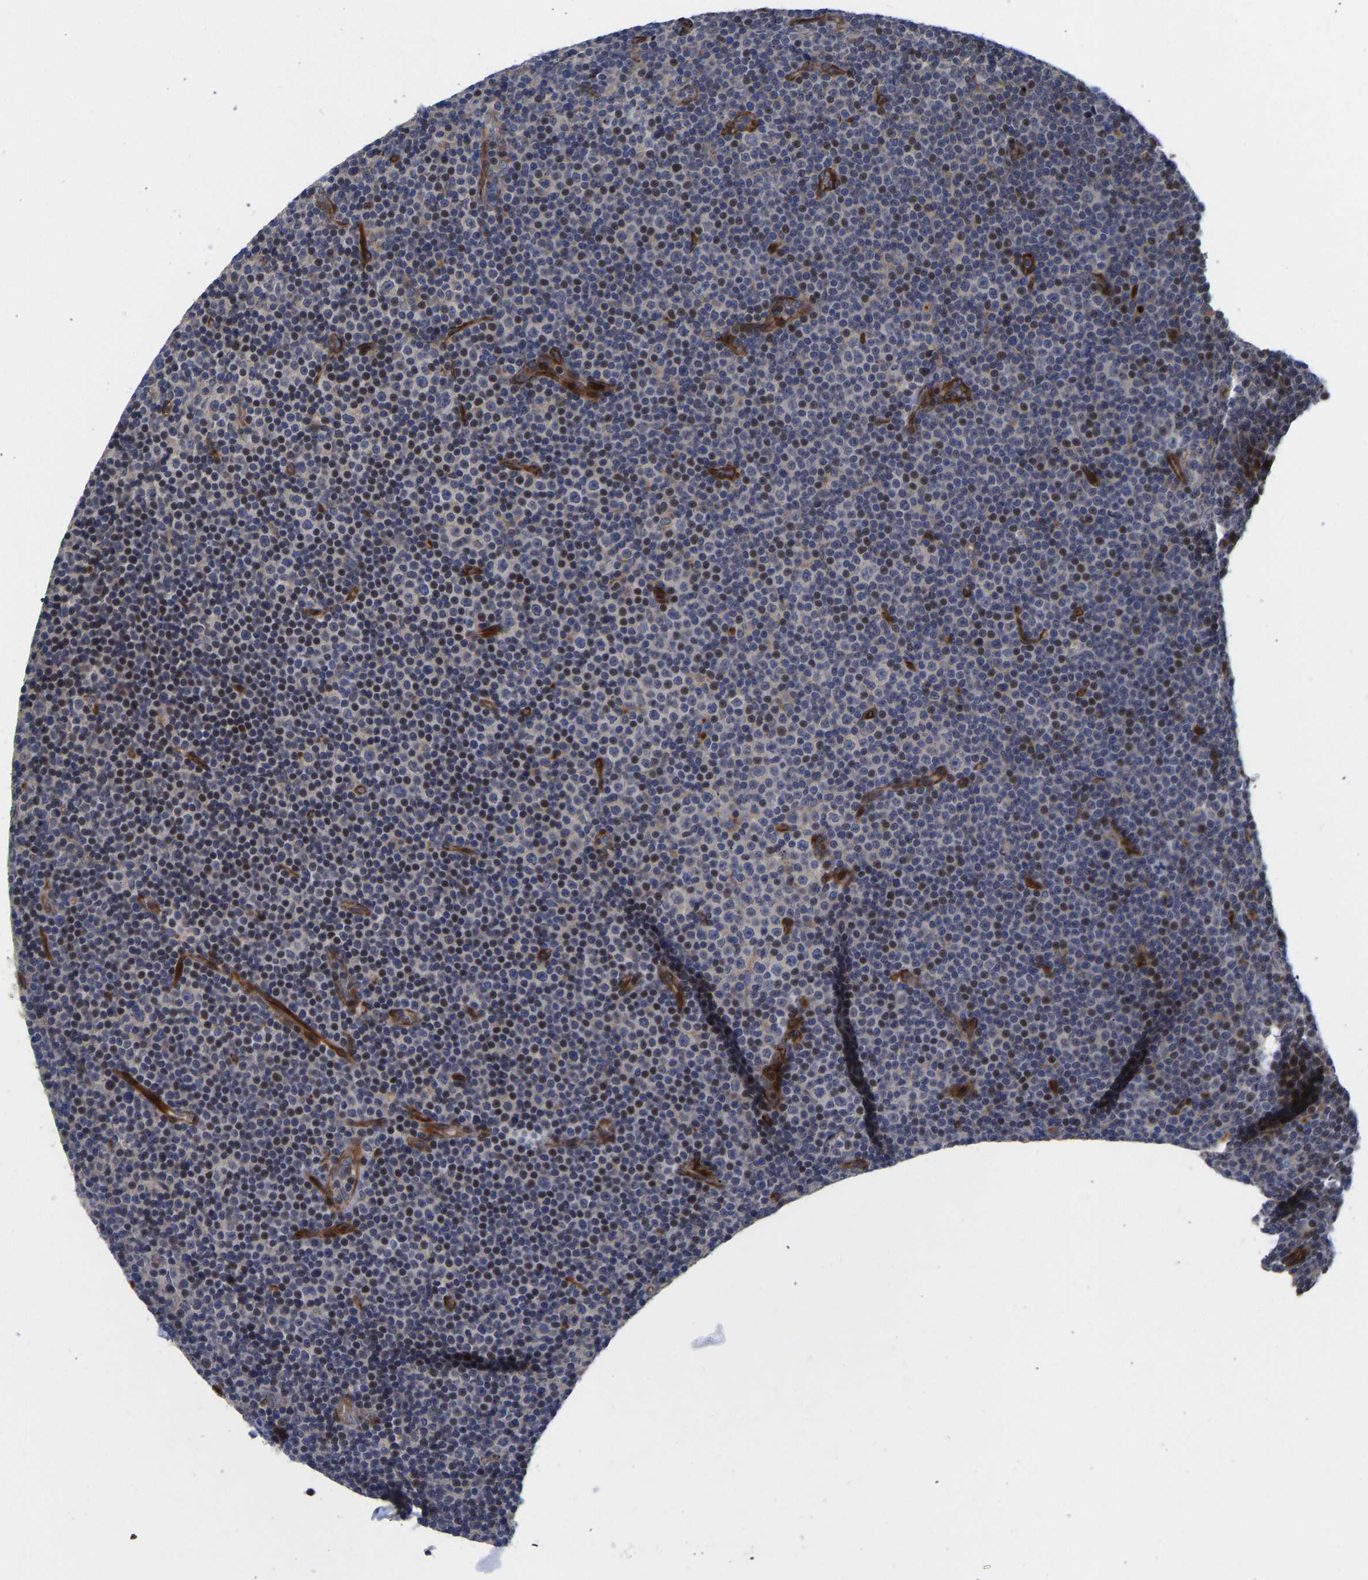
{"staining": {"intensity": "moderate", "quantity": "25%-75%", "location": "nuclear"}, "tissue": "lymphoma", "cell_type": "Tumor cells", "image_type": "cancer", "snomed": [{"axis": "morphology", "description": "Malignant lymphoma, non-Hodgkin's type, Low grade"}, {"axis": "topography", "description": "Lymph node"}], "caption": "This micrograph exhibits lymphoma stained with IHC to label a protein in brown. The nuclear of tumor cells show moderate positivity for the protein. Nuclei are counter-stained blue.", "gene": "TMEM38B", "patient": {"sex": "female", "age": 67}}